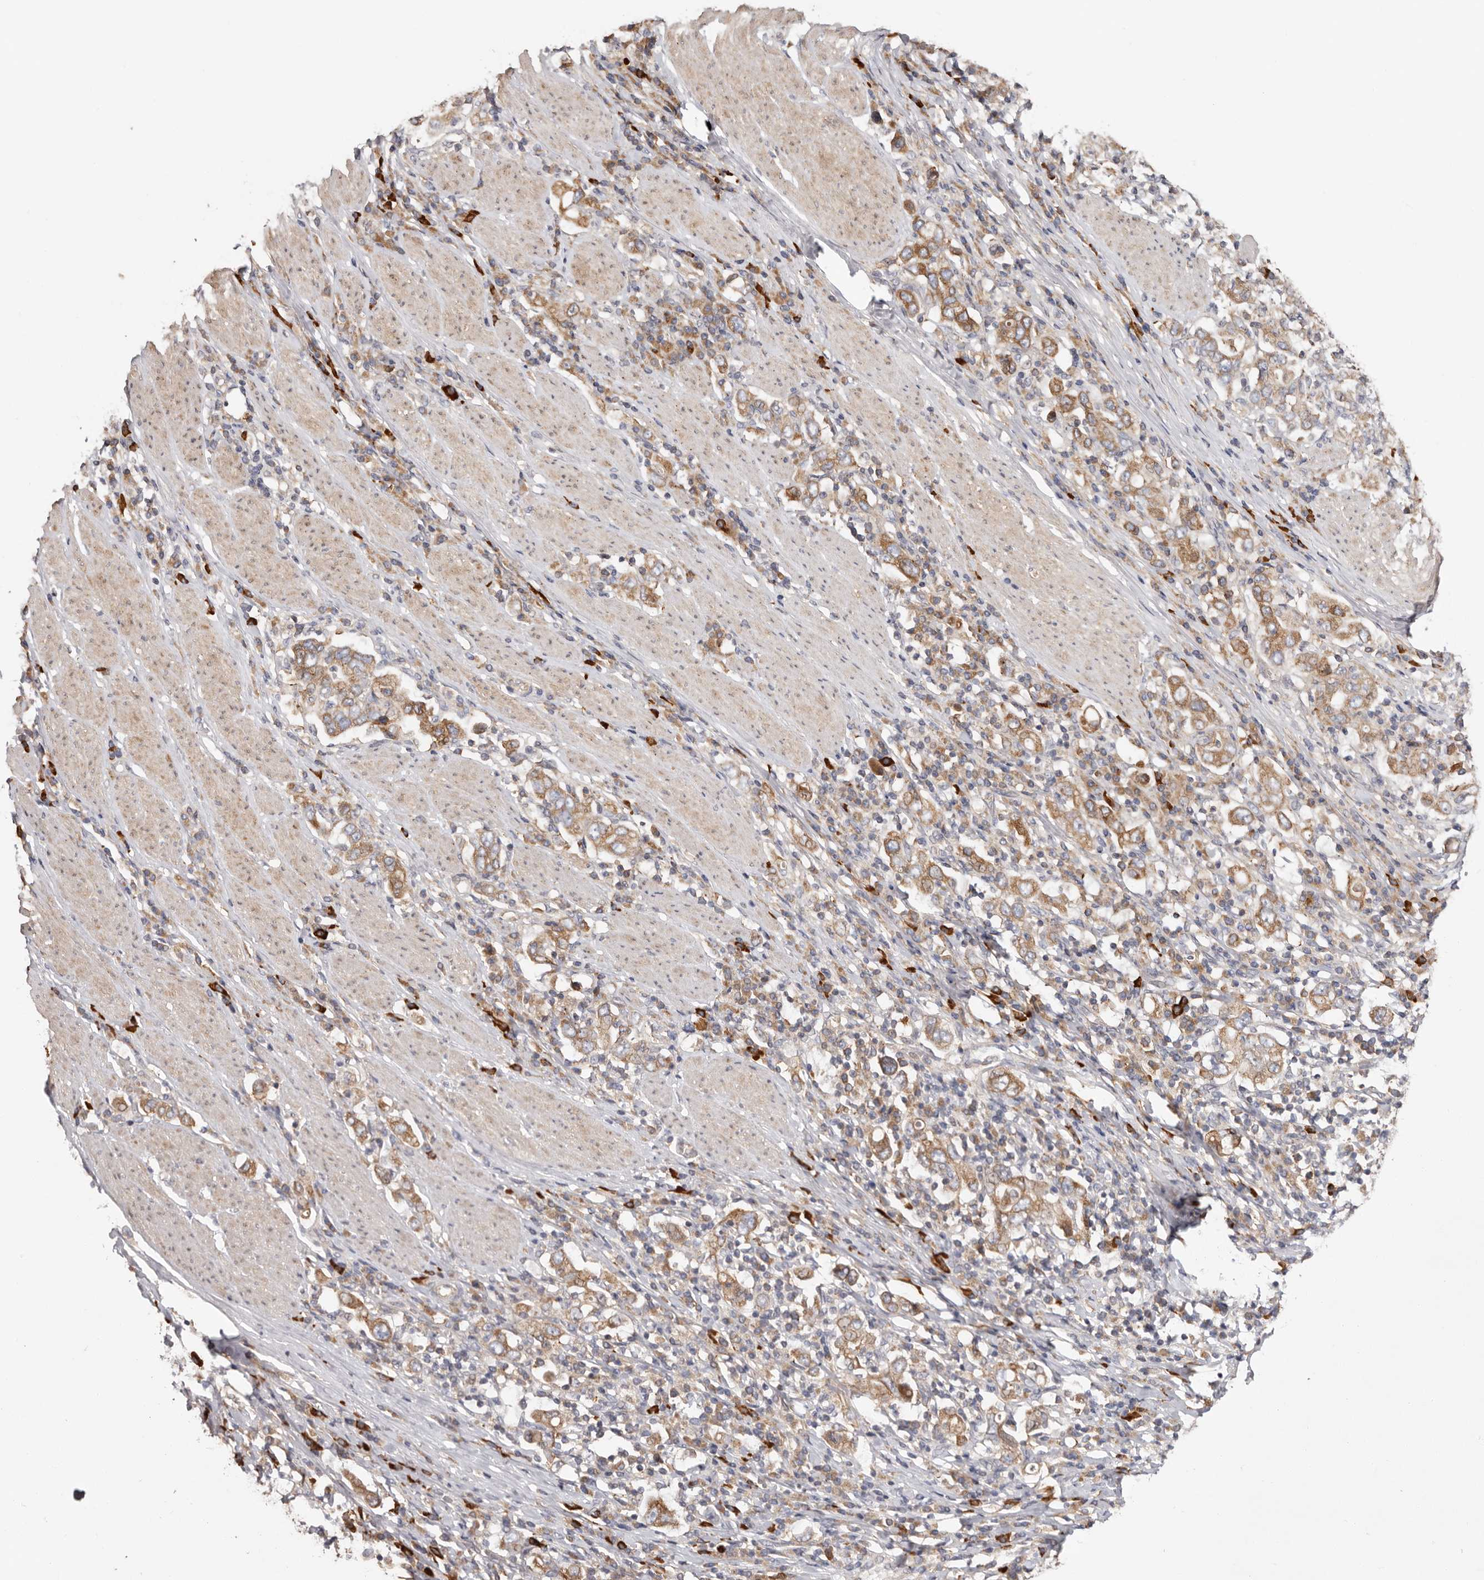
{"staining": {"intensity": "moderate", "quantity": ">75%", "location": "cytoplasmic/membranous"}, "tissue": "stomach cancer", "cell_type": "Tumor cells", "image_type": "cancer", "snomed": [{"axis": "morphology", "description": "Adenocarcinoma, NOS"}, {"axis": "topography", "description": "Stomach, upper"}], "caption": "Stomach adenocarcinoma was stained to show a protein in brown. There is medium levels of moderate cytoplasmic/membranous positivity in approximately >75% of tumor cells.", "gene": "TMUB1", "patient": {"sex": "male", "age": 62}}